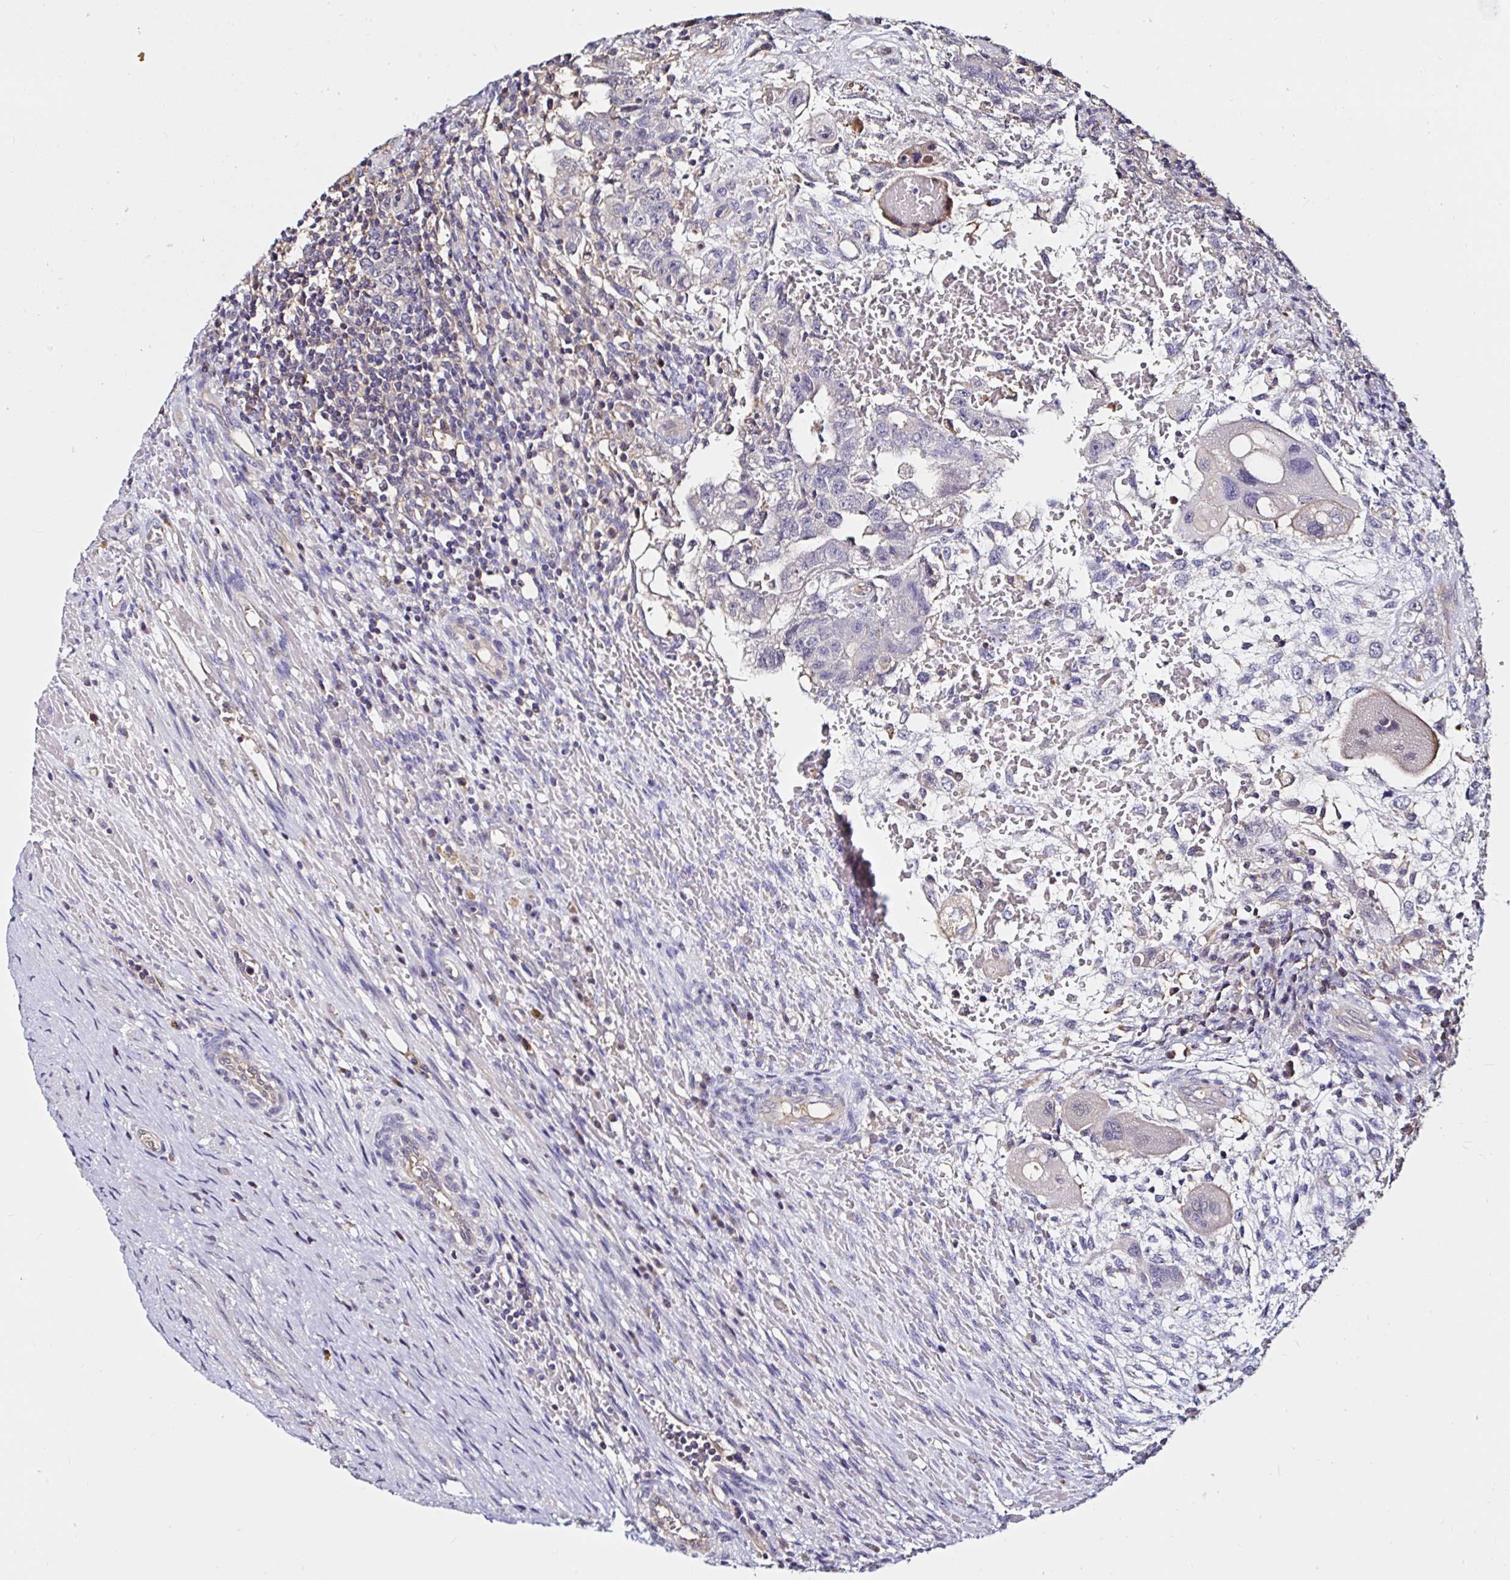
{"staining": {"intensity": "negative", "quantity": "none", "location": "none"}, "tissue": "testis cancer", "cell_type": "Tumor cells", "image_type": "cancer", "snomed": [{"axis": "morphology", "description": "Carcinoma, Embryonal, NOS"}, {"axis": "topography", "description": "Testis"}], "caption": "Immunohistochemistry micrograph of embryonal carcinoma (testis) stained for a protein (brown), which shows no expression in tumor cells.", "gene": "RSRP1", "patient": {"sex": "male", "age": 26}}